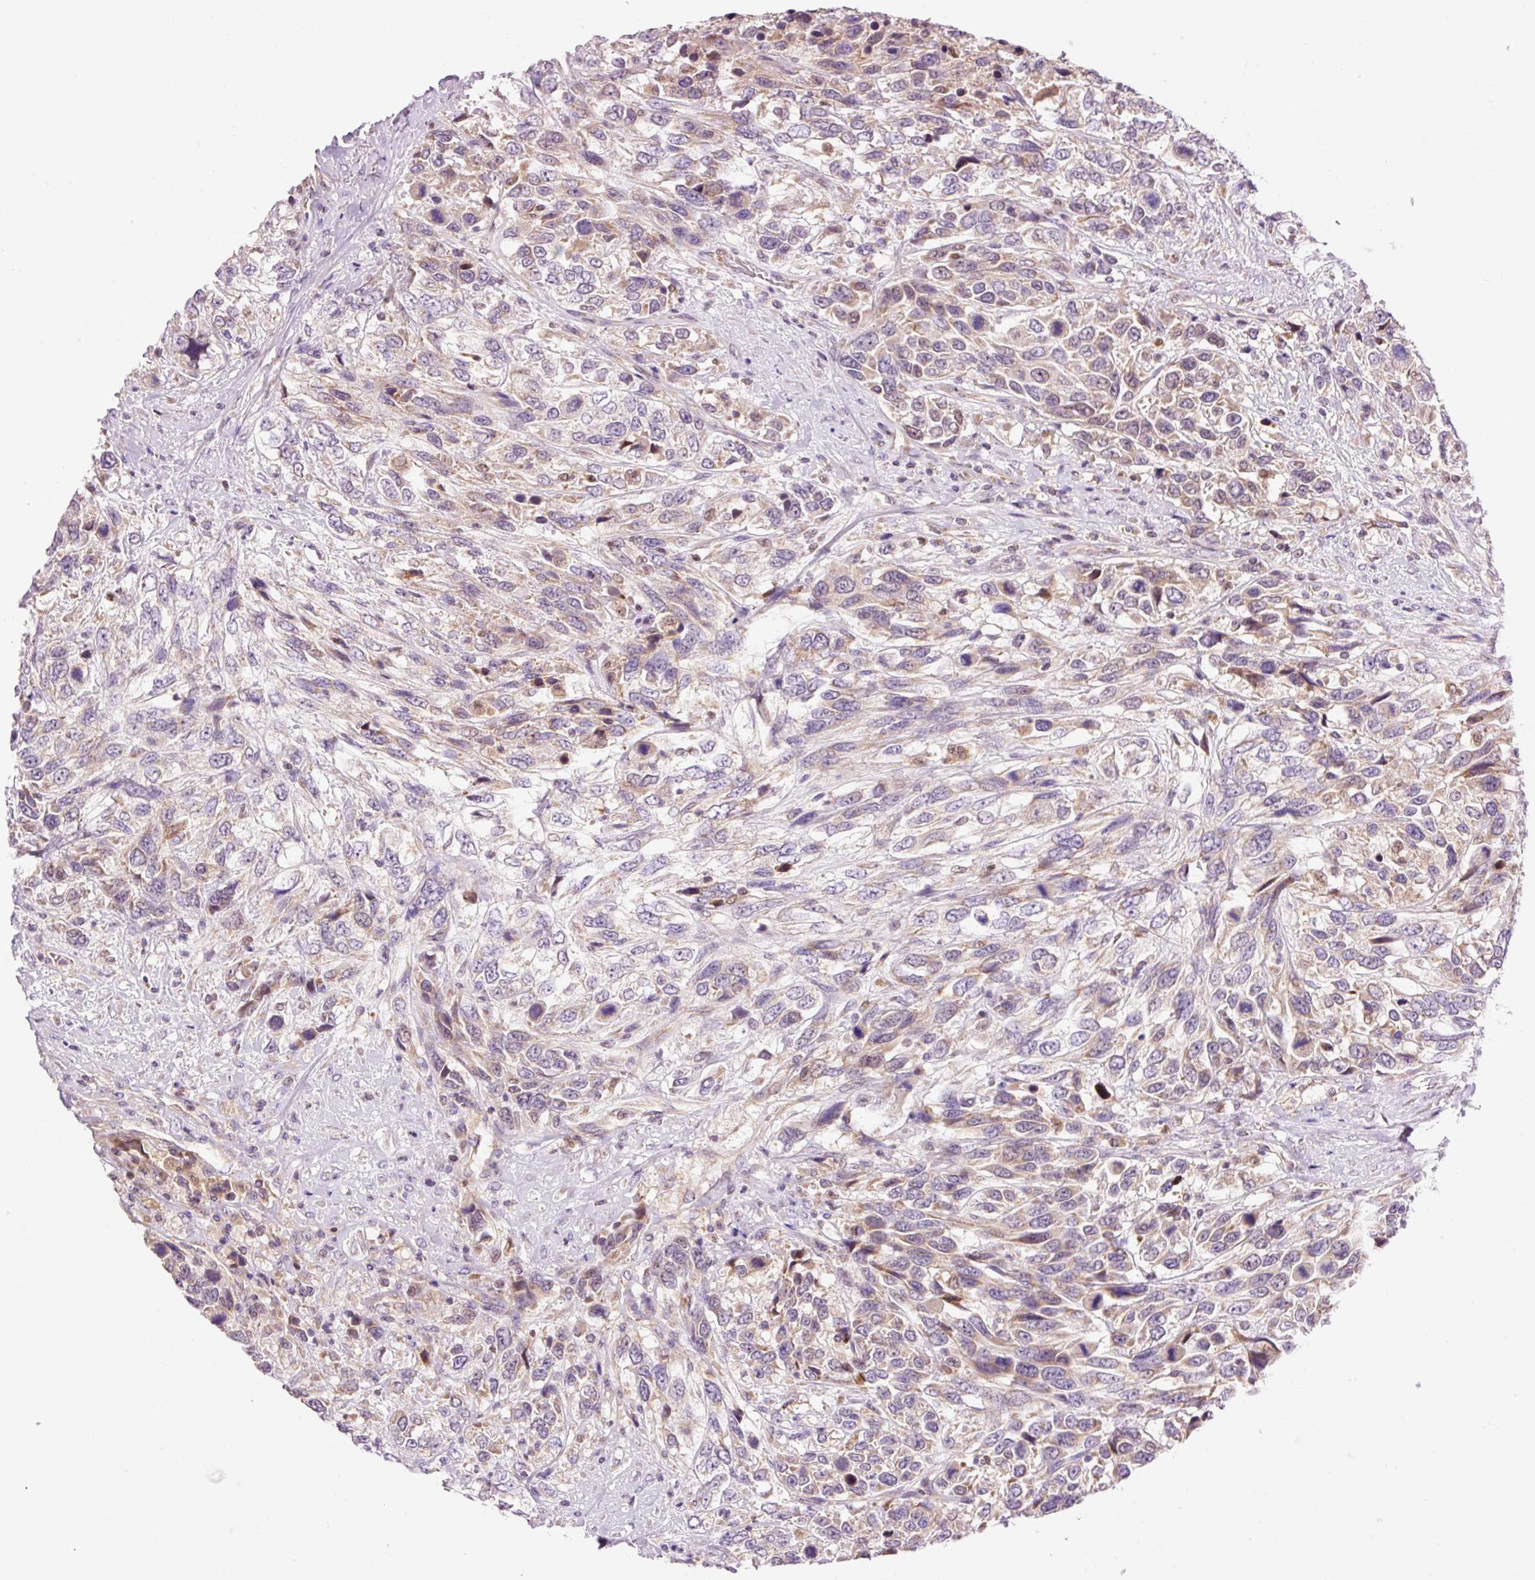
{"staining": {"intensity": "weak", "quantity": "25%-75%", "location": "cytoplasmic/membranous"}, "tissue": "urothelial cancer", "cell_type": "Tumor cells", "image_type": "cancer", "snomed": [{"axis": "morphology", "description": "Urothelial carcinoma, High grade"}, {"axis": "topography", "description": "Urinary bladder"}], "caption": "Weak cytoplasmic/membranous expression for a protein is identified in about 25%-75% of tumor cells of urothelial carcinoma (high-grade) using immunohistochemistry (IHC).", "gene": "IMMT", "patient": {"sex": "female", "age": 70}}